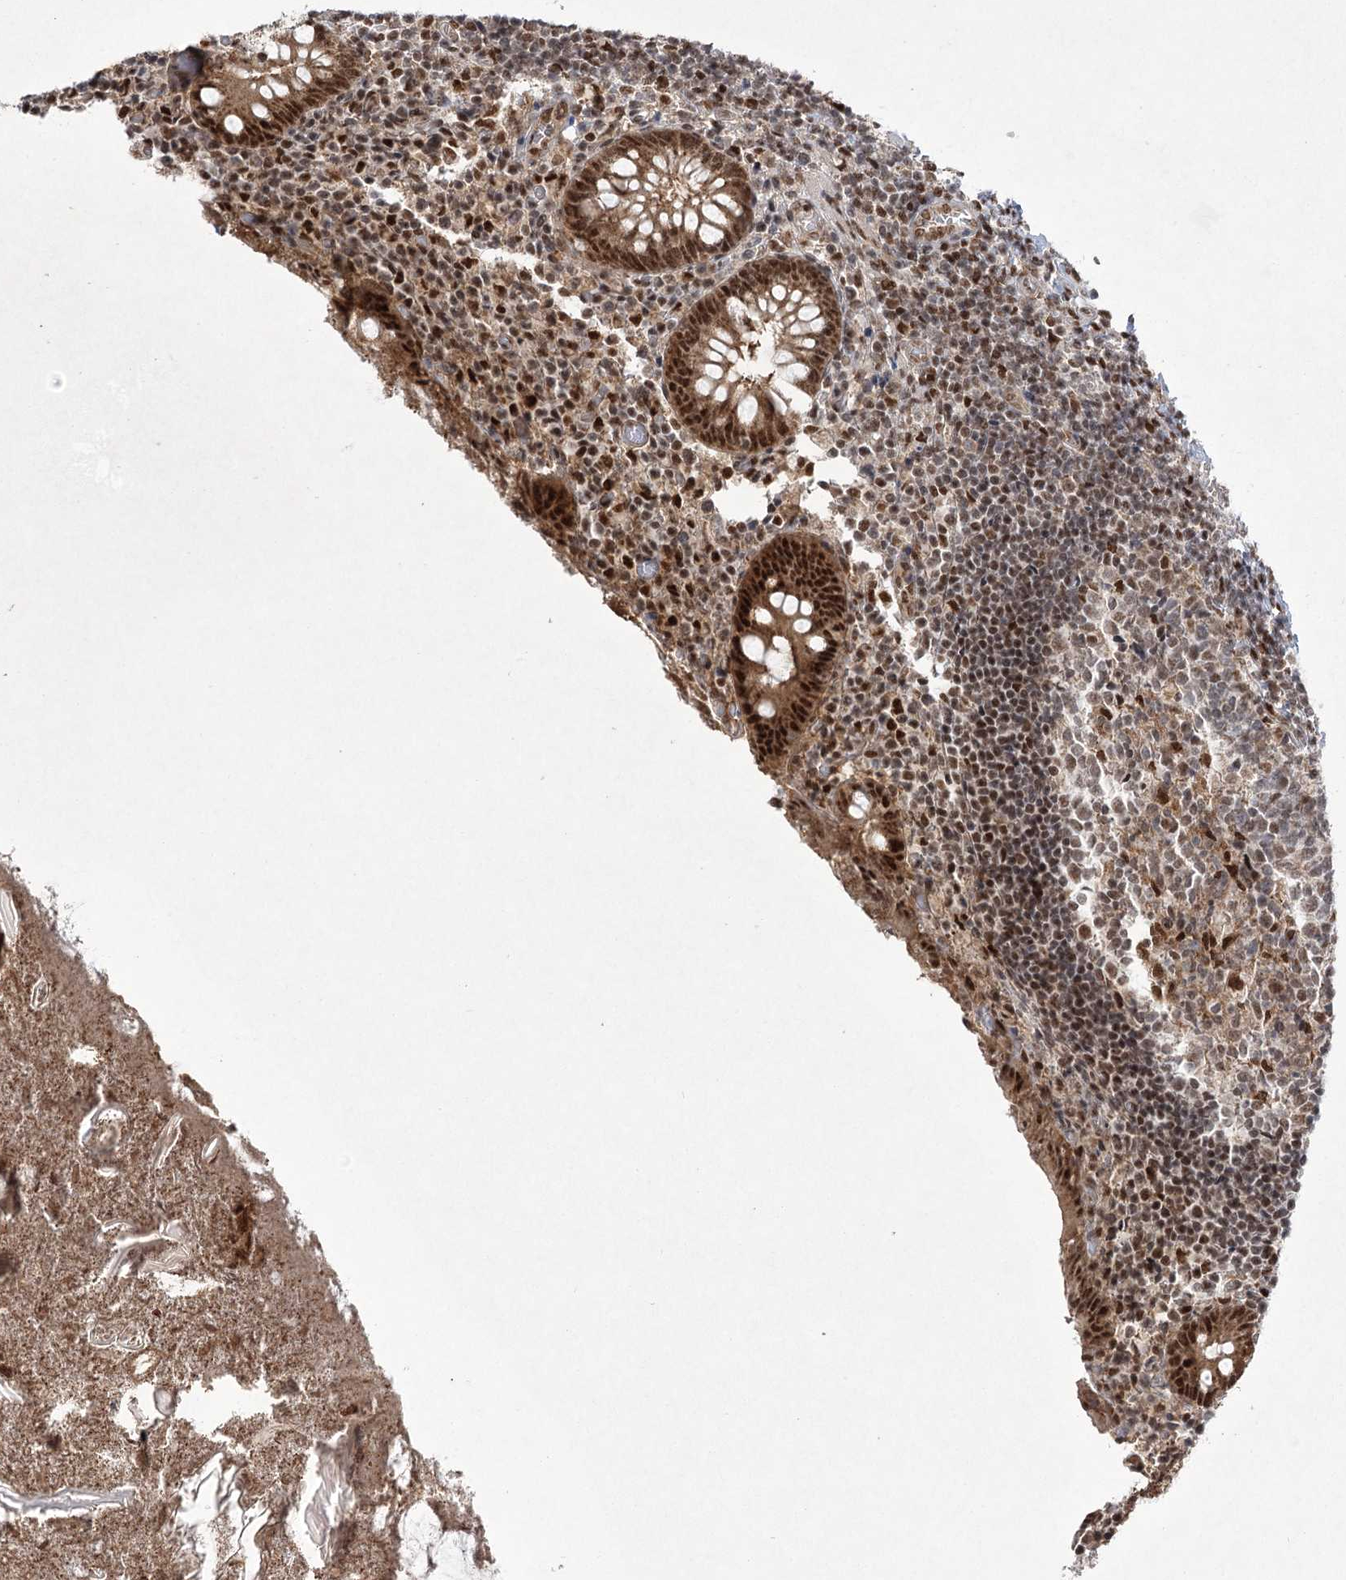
{"staining": {"intensity": "strong", "quantity": ">75%", "location": "cytoplasmic/membranous,nuclear"}, "tissue": "appendix", "cell_type": "Glandular cells", "image_type": "normal", "snomed": [{"axis": "morphology", "description": "Normal tissue, NOS"}, {"axis": "topography", "description": "Appendix"}], "caption": "This micrograph reveals IHC staining of normal human appendix, with high strong cytoplasmic/membranous,nuclear expression in about >75% of glandular cells.", "gene": "ZCCHC8", "patient": {"sex": "female", "age": 17}}